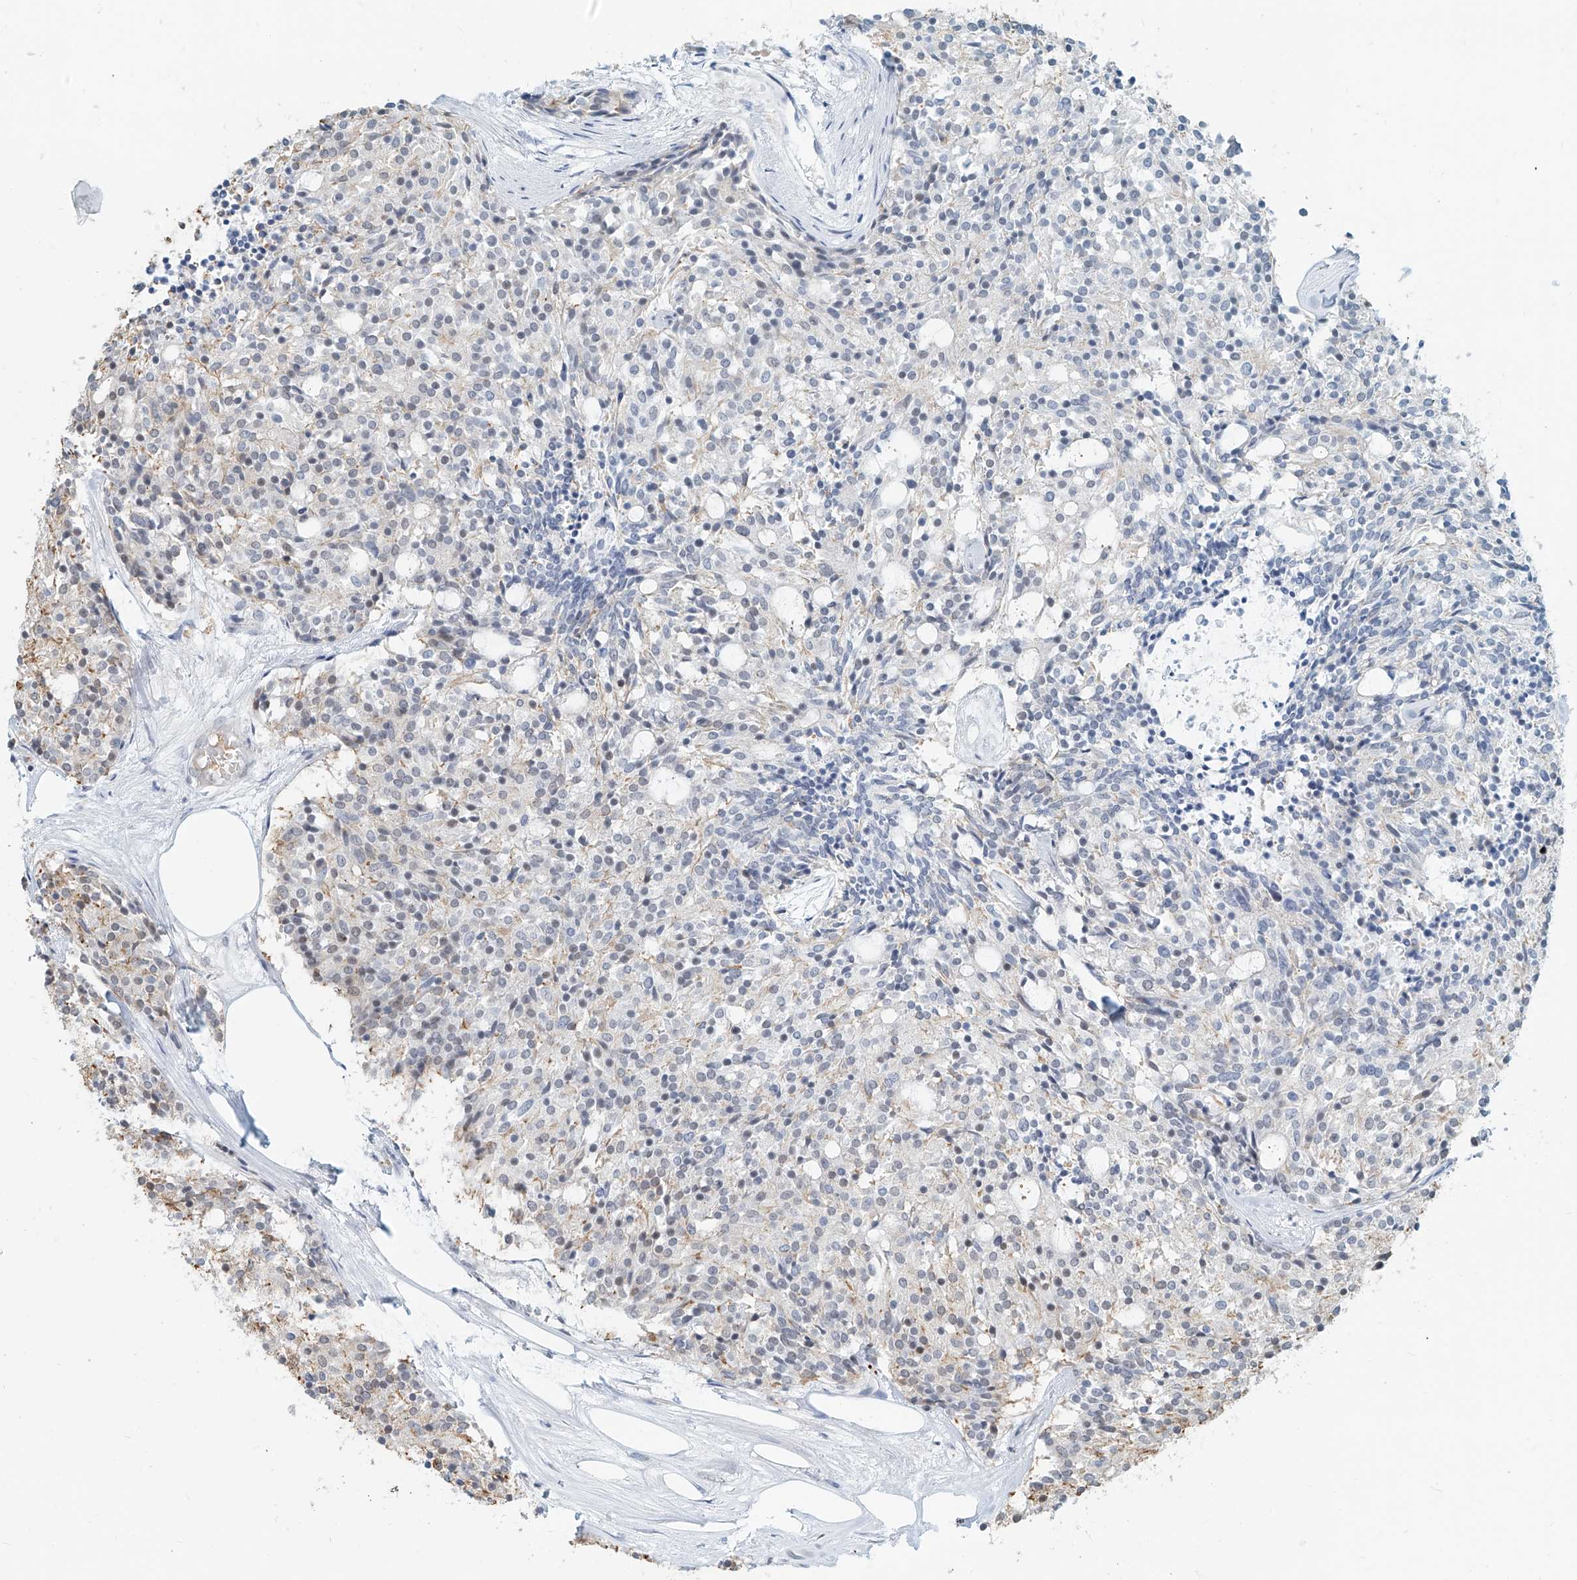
{"staining": {"intensity": "negative", "quantity": "none", "location": "none"}, "tissue": "carcinoid", "cell_type": "Tumor cells", "image_type": "cancer", "snomed": [{"axis": "morphology", "description": "Carcinoid, malignant, NOS"}, {"axis": "topography", "description": "Pancreas"}], "caption": "Tumor cells show no significant expression in malignant carcinoid. (Immunohistochemistry, brightfield microscopy, high magnification).", "gene": "SASH1", "patient": {"sex": "female", "age": 54}}